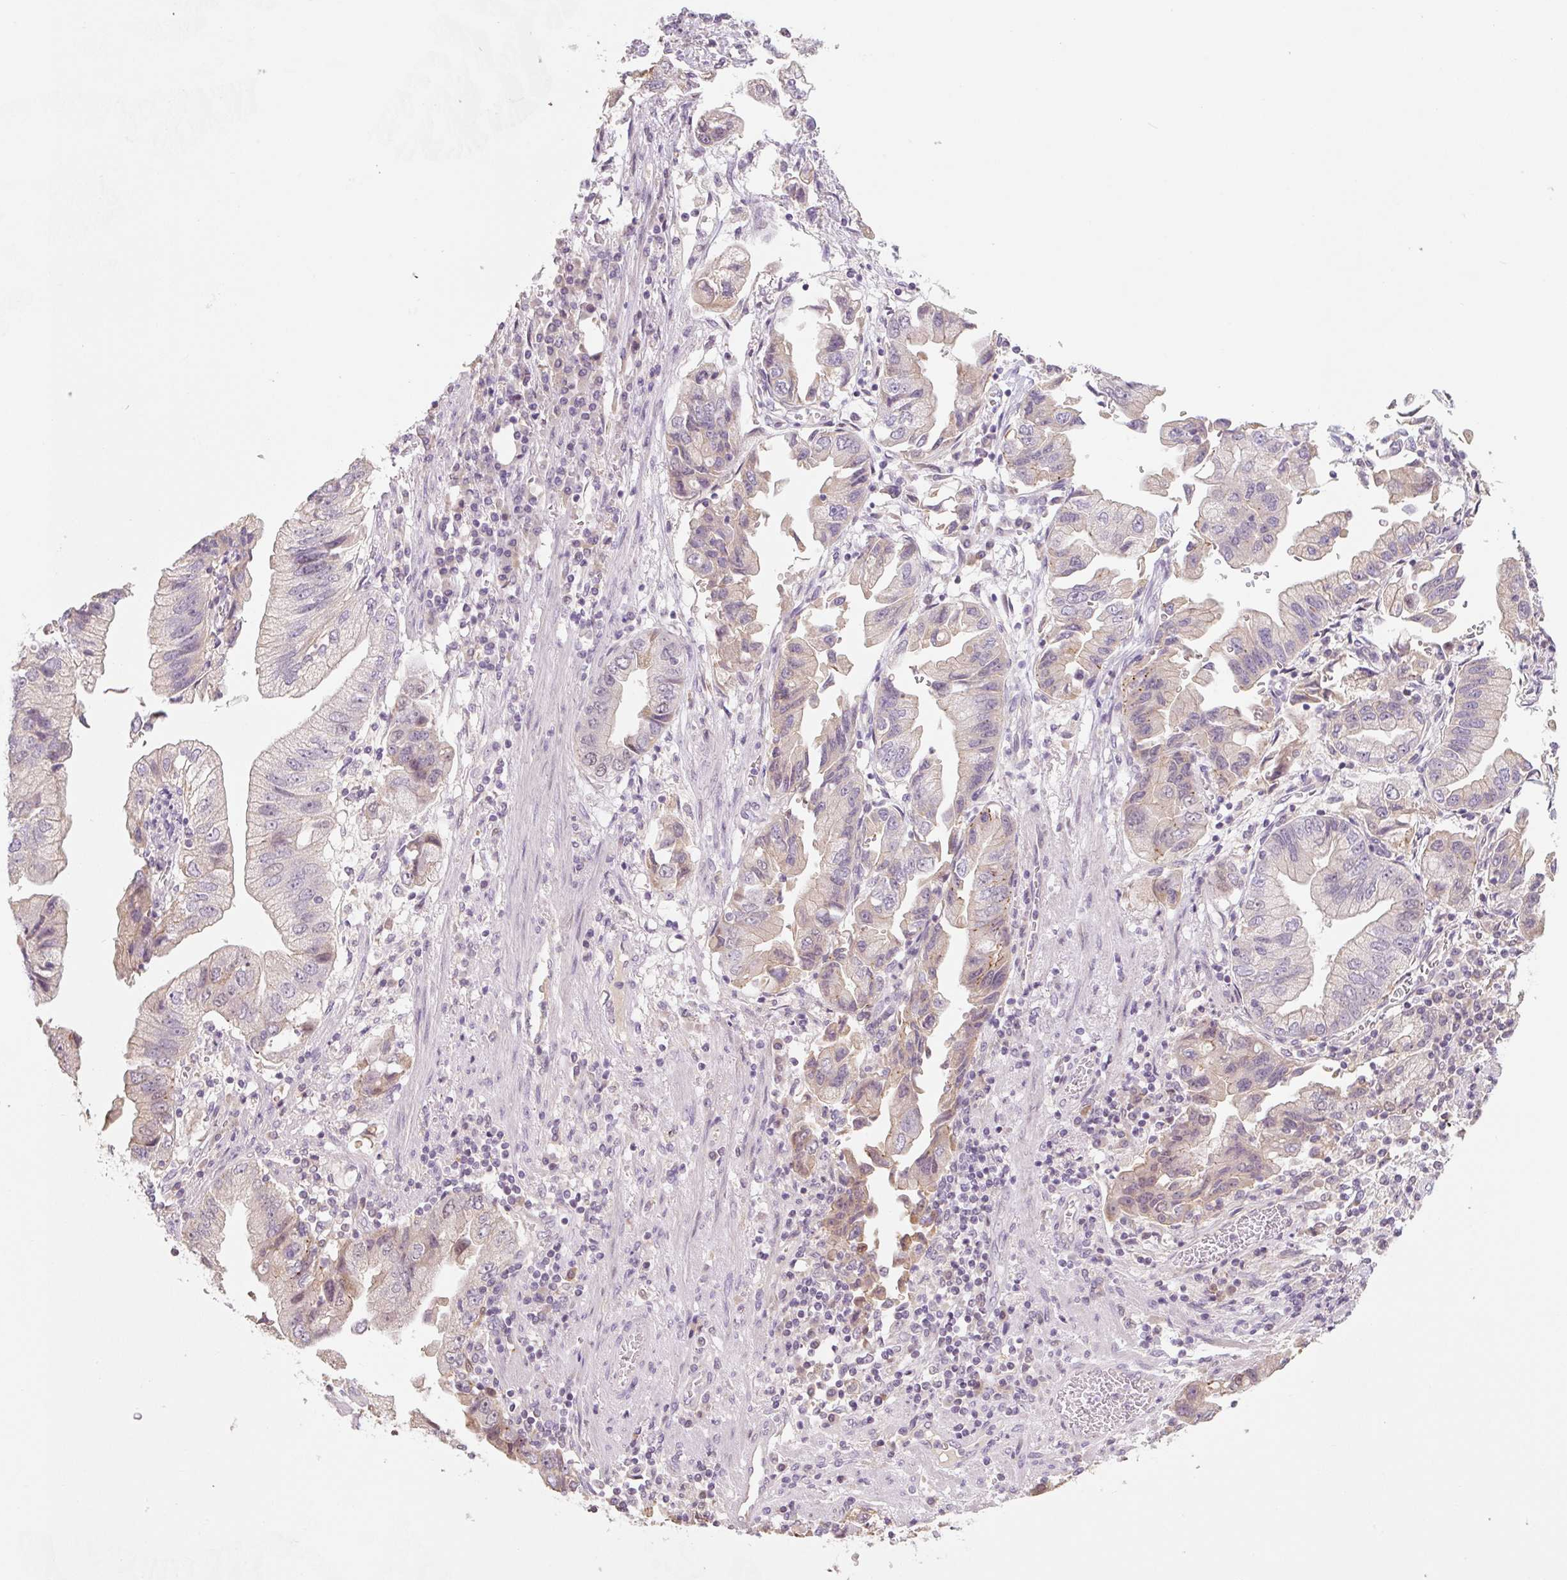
{"staining": {"intensity": "weak", "quantity": "25%-75%", "location": "cytoplasmic/membranous,nuclear"}, "tissue": "stomach cancer", "cell_type": "Tumor cells", "image_type": "cancer", "snomed": [{"axis": "morphology", "description": "Adenocarcinoma, NOS"}, {"axis": "topography", "description": "Stomach"}], "caption": "Immunohistochemical staining of stomach adenocarcinoma shows low levels of weak cytoplasmic/membranous and nuclear protein staining in about 25%-75% of tumor cells.", "gene": "MIA2", "patient": {"sex": "male", "age": 62}}